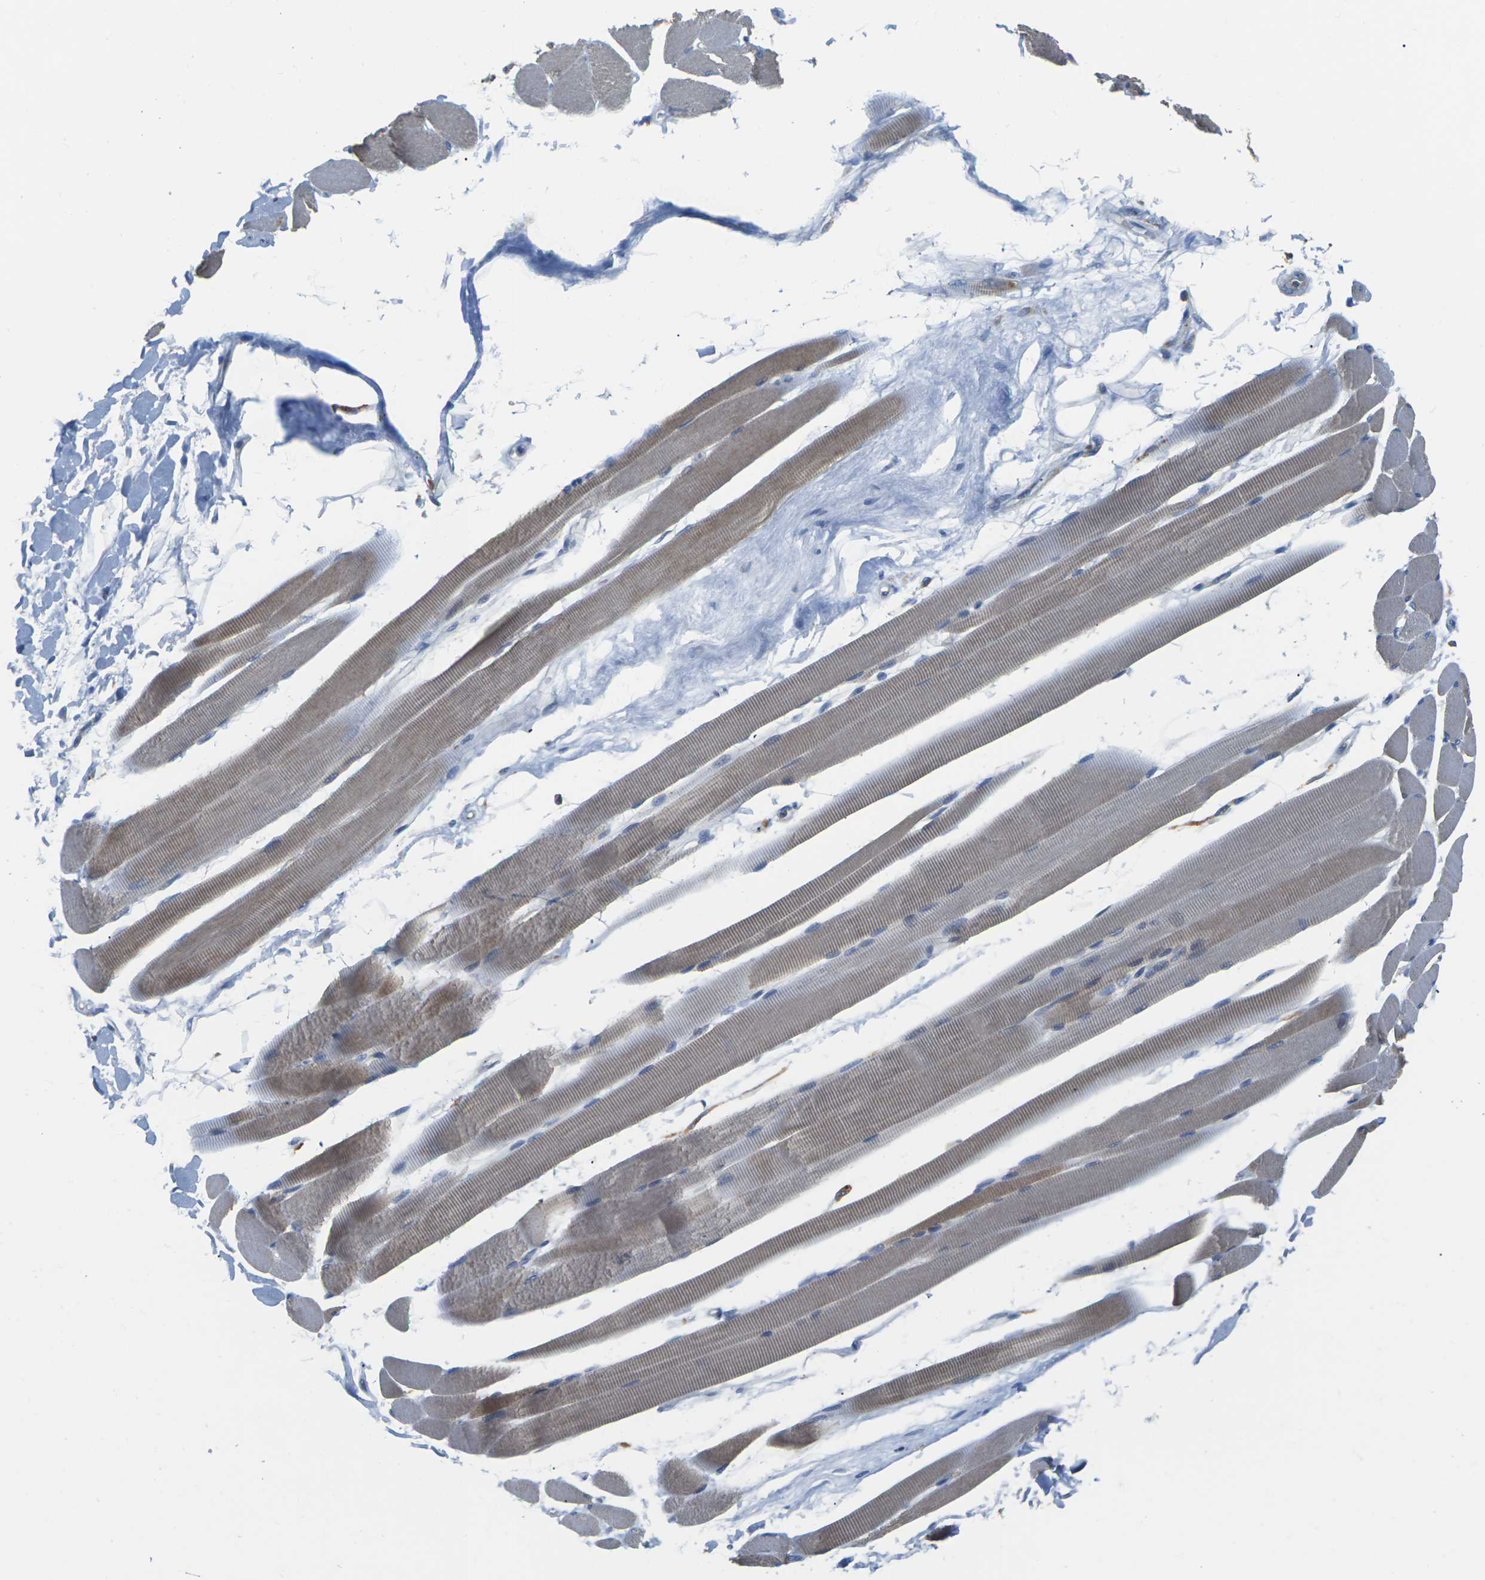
{"staining": {"intensity": "weak", "quantity": "25%-75%", "location": "cytoplasmic/membranous"}, "tissue": "skeletal muscle", "cell_type": "Myocytes", "image_type": "normal", "snomed": [{"axis": "morphology", "description": "Normal tissue, NOS"}, {"axis": "topography", "description": "Skeletal muscle"}, {"axis": "topography", "description": "Peripheral nerve tissue"}], "caption": "High-power microscopy captured an immunohistochemistry image of unremarkable skeletal muscle, revealing weak cytoplasmic/membranous staining in approximately 25%-75% of myocytes.", "gene": "SCNN1A", "patient": {"sex": "female", "age": 84}}